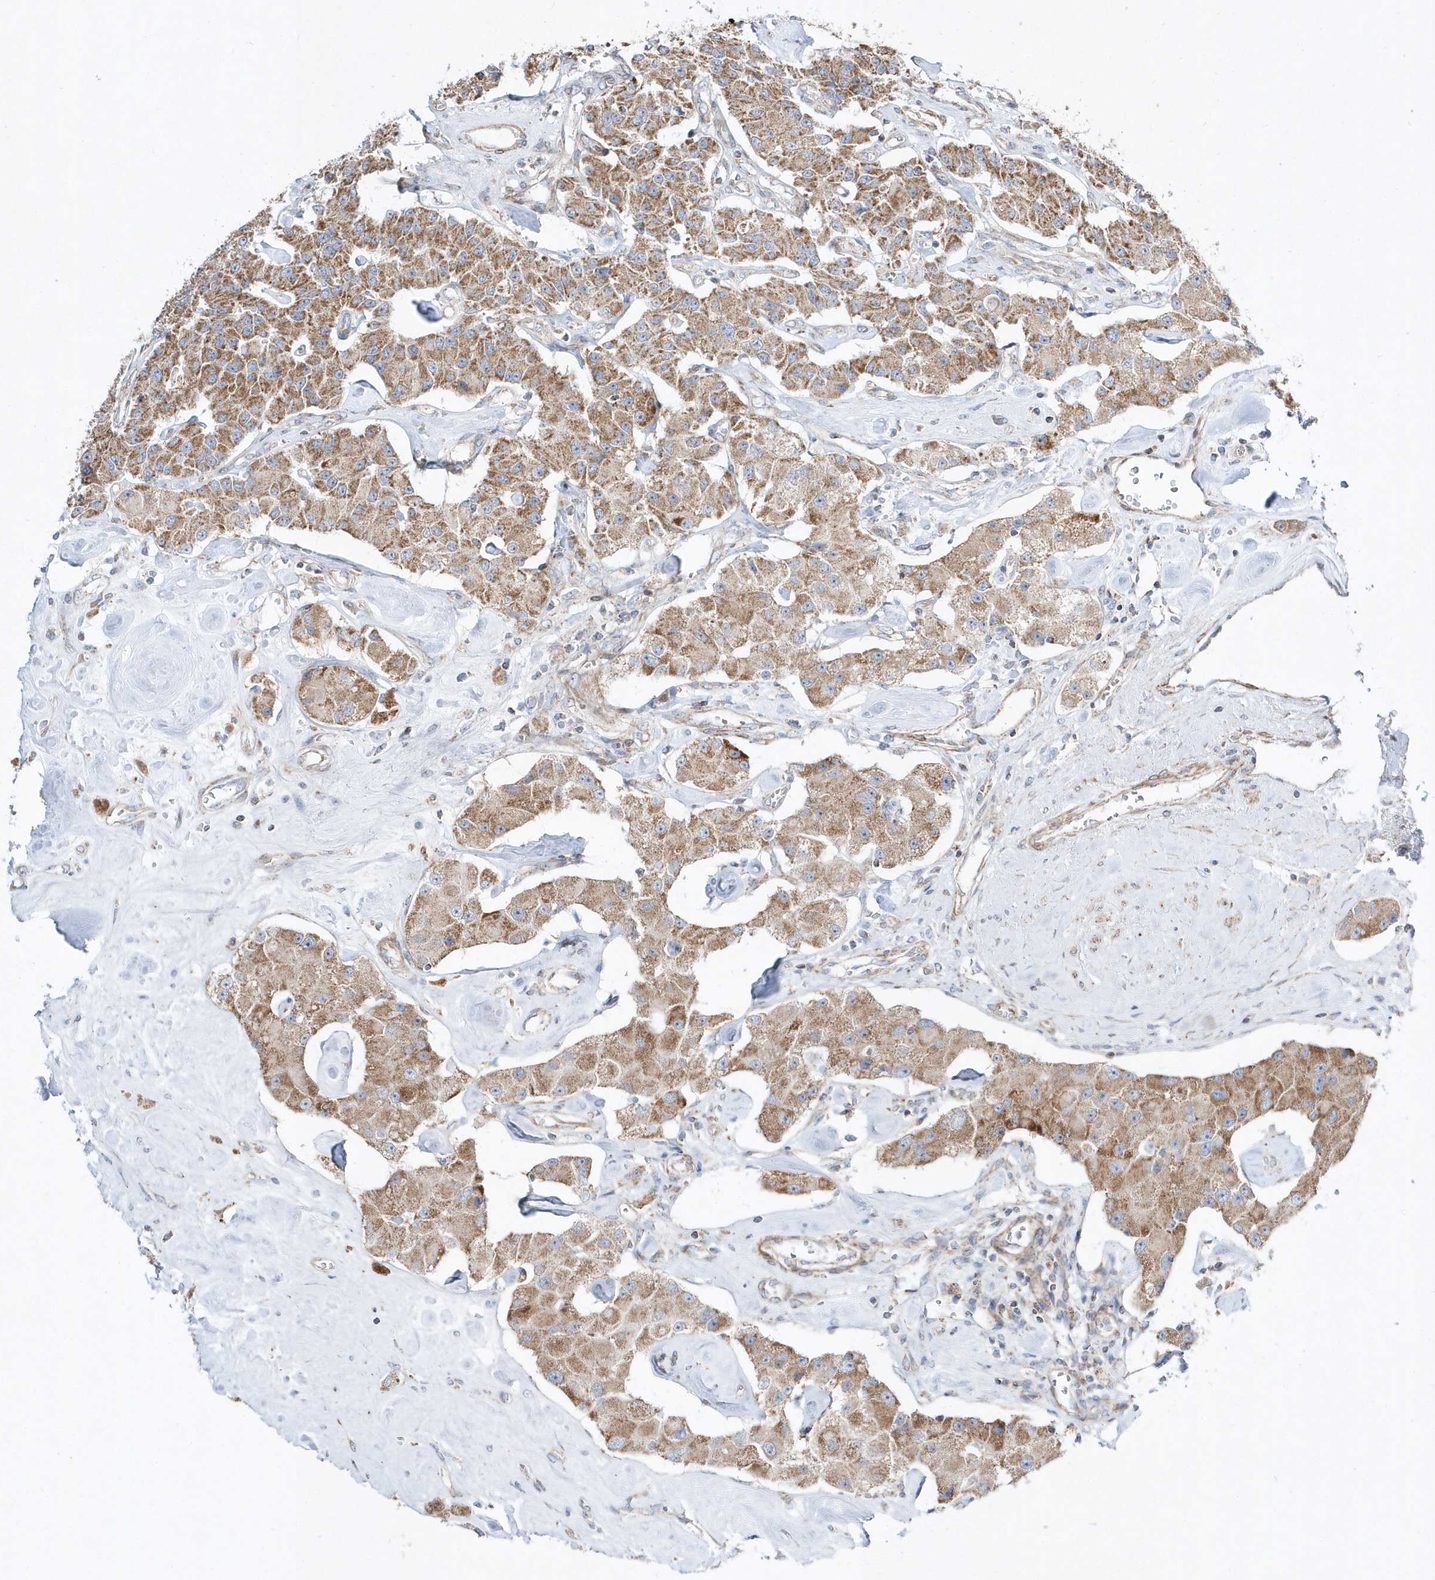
{"staining": {"intensity": "moderate", "quantity": ">75%", "location": "cytoplasmic/membranous"}, "tissue": "carcinoid", "cell_type": "Tumor cells", "image_type": "cancer", "snomed": [{"axis": "morphology", "description": "Carcinoid, malignant, NOS"}, {"axis": "topography", "description": "Pancreas"}], "caption": "A brown stain highlights moderate cytoplasmic/membranous expression of a protein in carcinoid tumor cells.", "gene": "OPA1", "patient": {"sex": "male", "age": 41}}